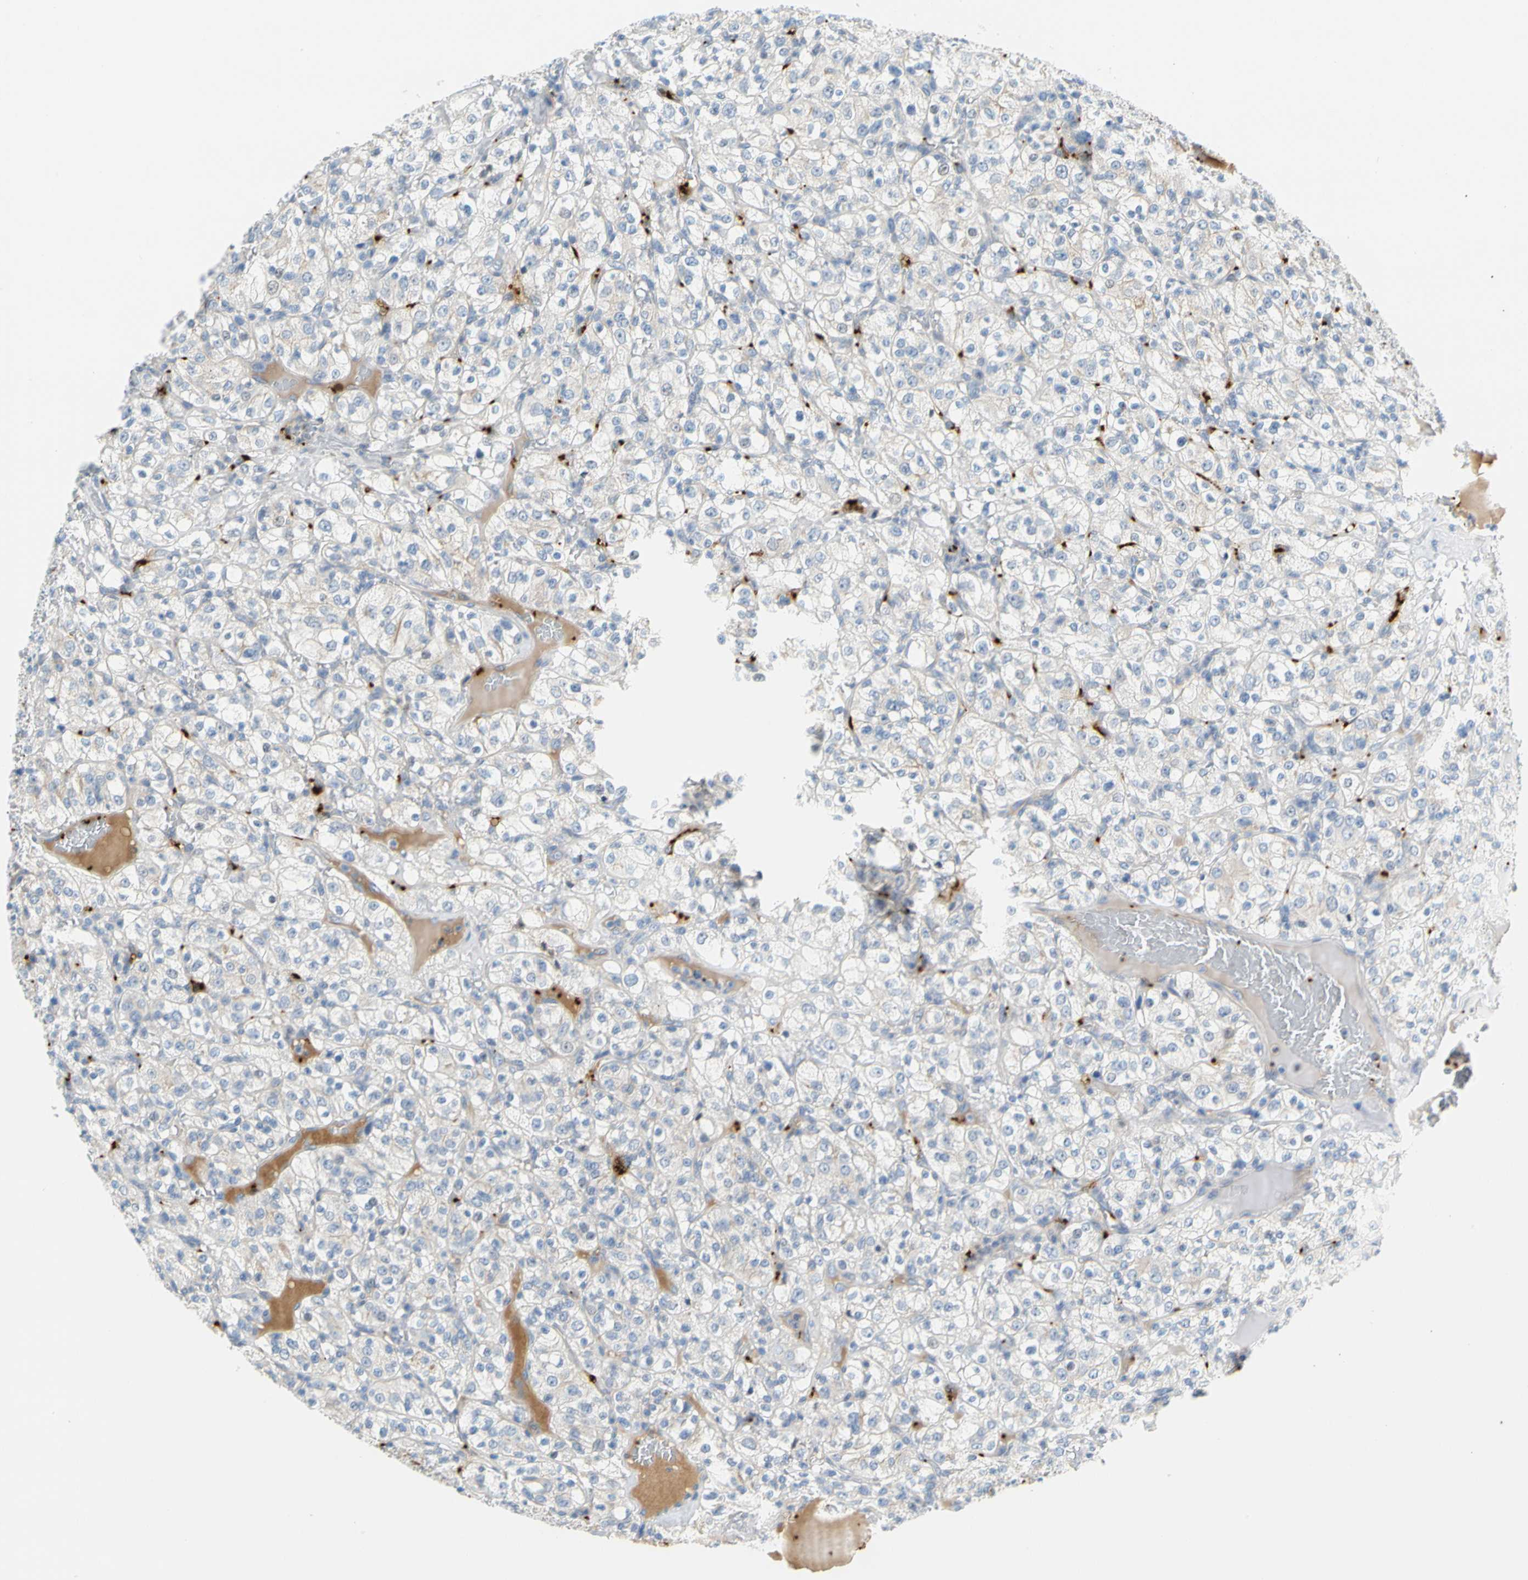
{"staining": {"intensity": "negative", "quantity": "none", "location": "none"}, "tissue": "renal cancer", "cell_type": "Tumor cells", "image_type": "cancer", "snomed": [{"axis": "morphology", "description": "Normal tissue, NOS"}, {"axis": "morphology", "description": "Adenocarcinoma, NOS"}, {"axis": "topography", "description": "Kidney"}], "caption": "High power microscopy histopathology image of an IHC photomicrograph of renal adenocarcinoma, revealing no significant staining in tumor cells. (DAB (3,3'-diaminobenzidine) immunohistochemistry, high magnification).", "gene": "PPBP", "patient": {"sex": "female", "age": 72}}